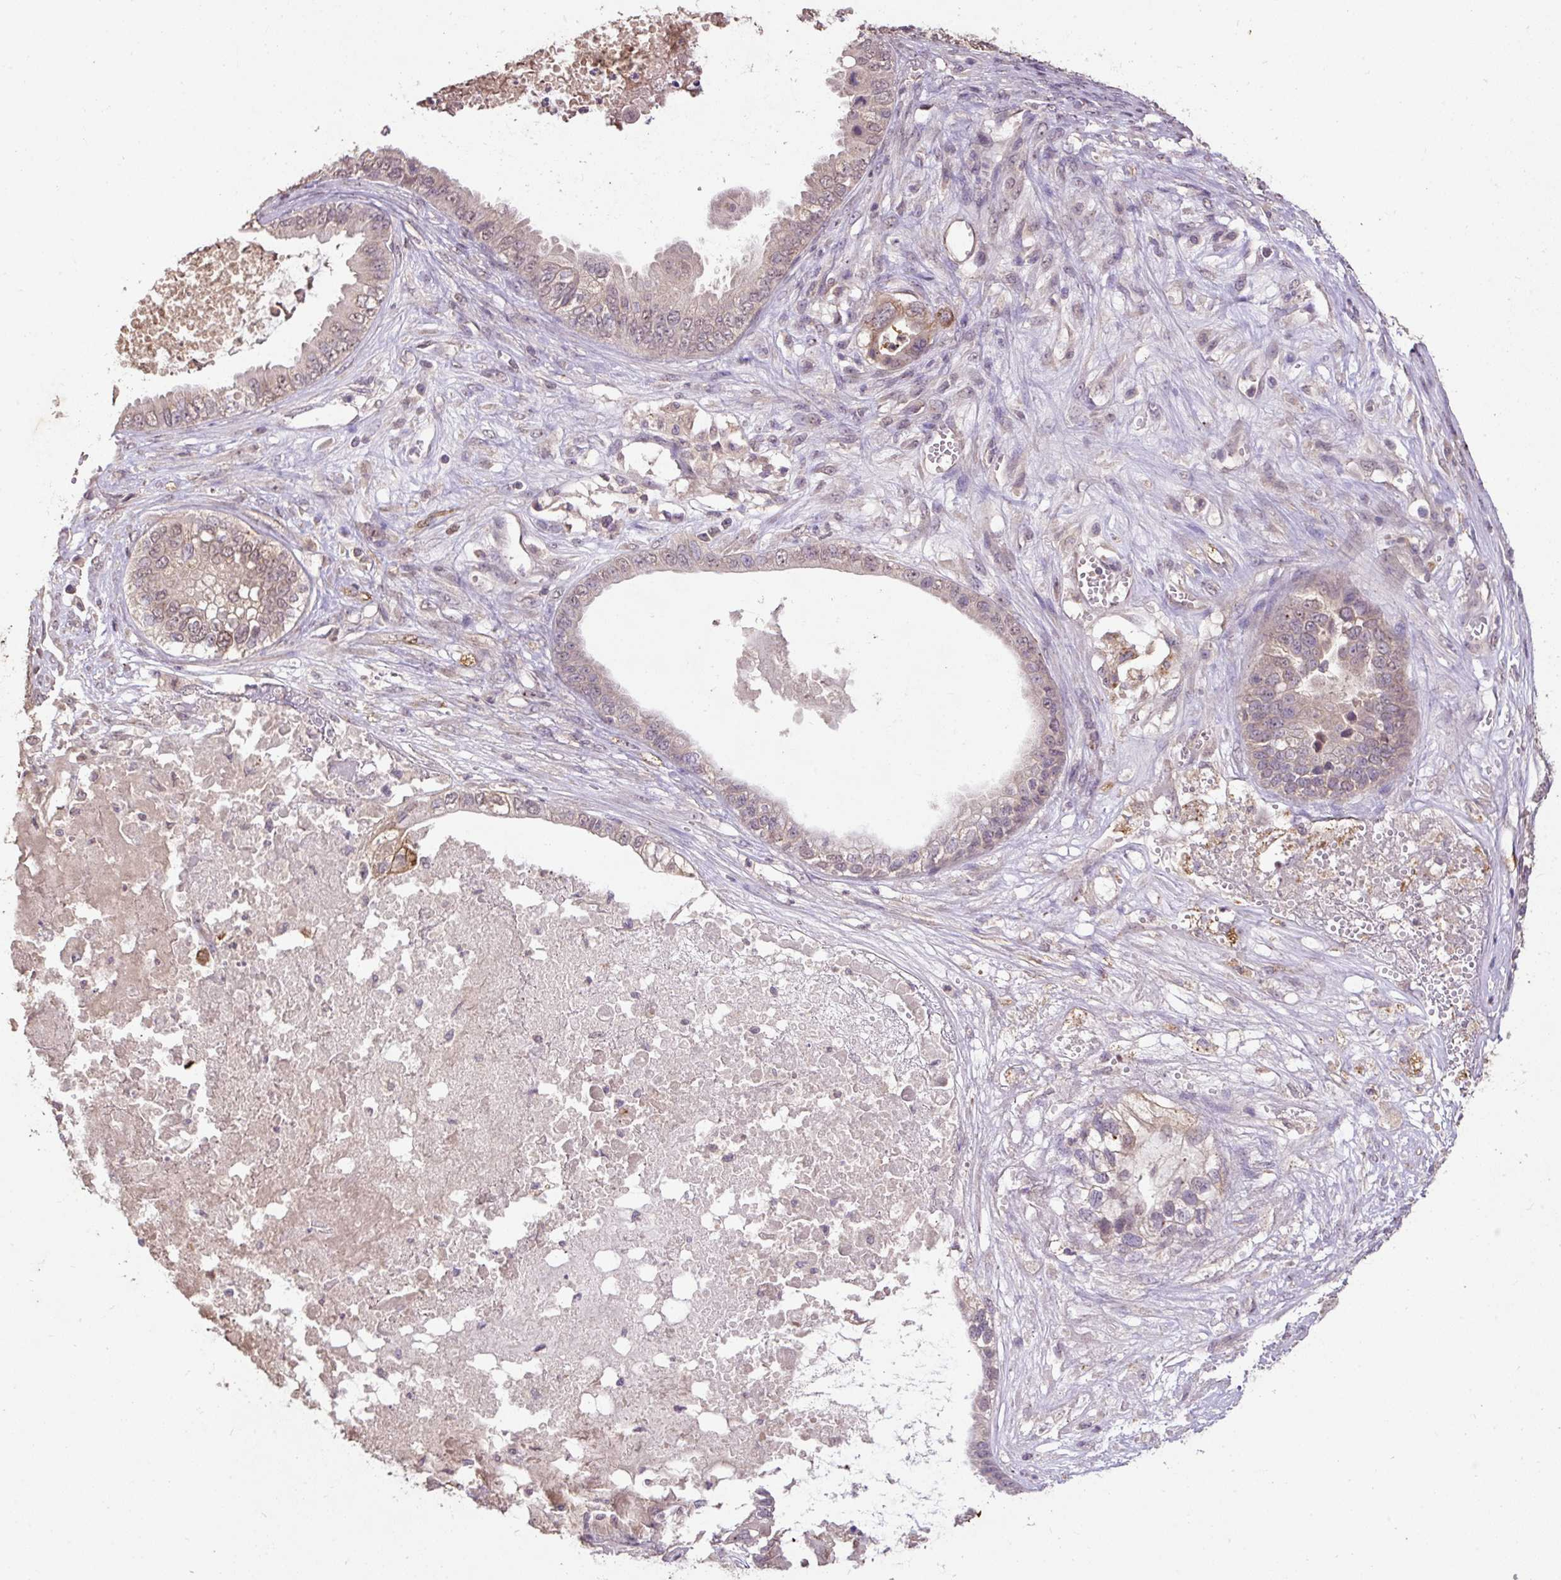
{"staining": {"intensity": "moderate", "quantity": "<25%", "location": "nuclear"}, "tissue": "ovarian cancer", "cell_type": "Tumor cells", "image_type": "cancer", "snomed": [{"axis": "morphology", "description": "Cystadenocarcinoma, mucinous, NOS"}, {"axis": "topography", "description": "Ovary"}], "caption": "Protein staining by immunohistochemistry demonstrates moderate nuclear expression in about <25% of tumor cells in ovarian cancer (mucinous cystadenocarcinoma).", "gene": "LRTM2", "patient": {"sex": "female", "age": 80}}